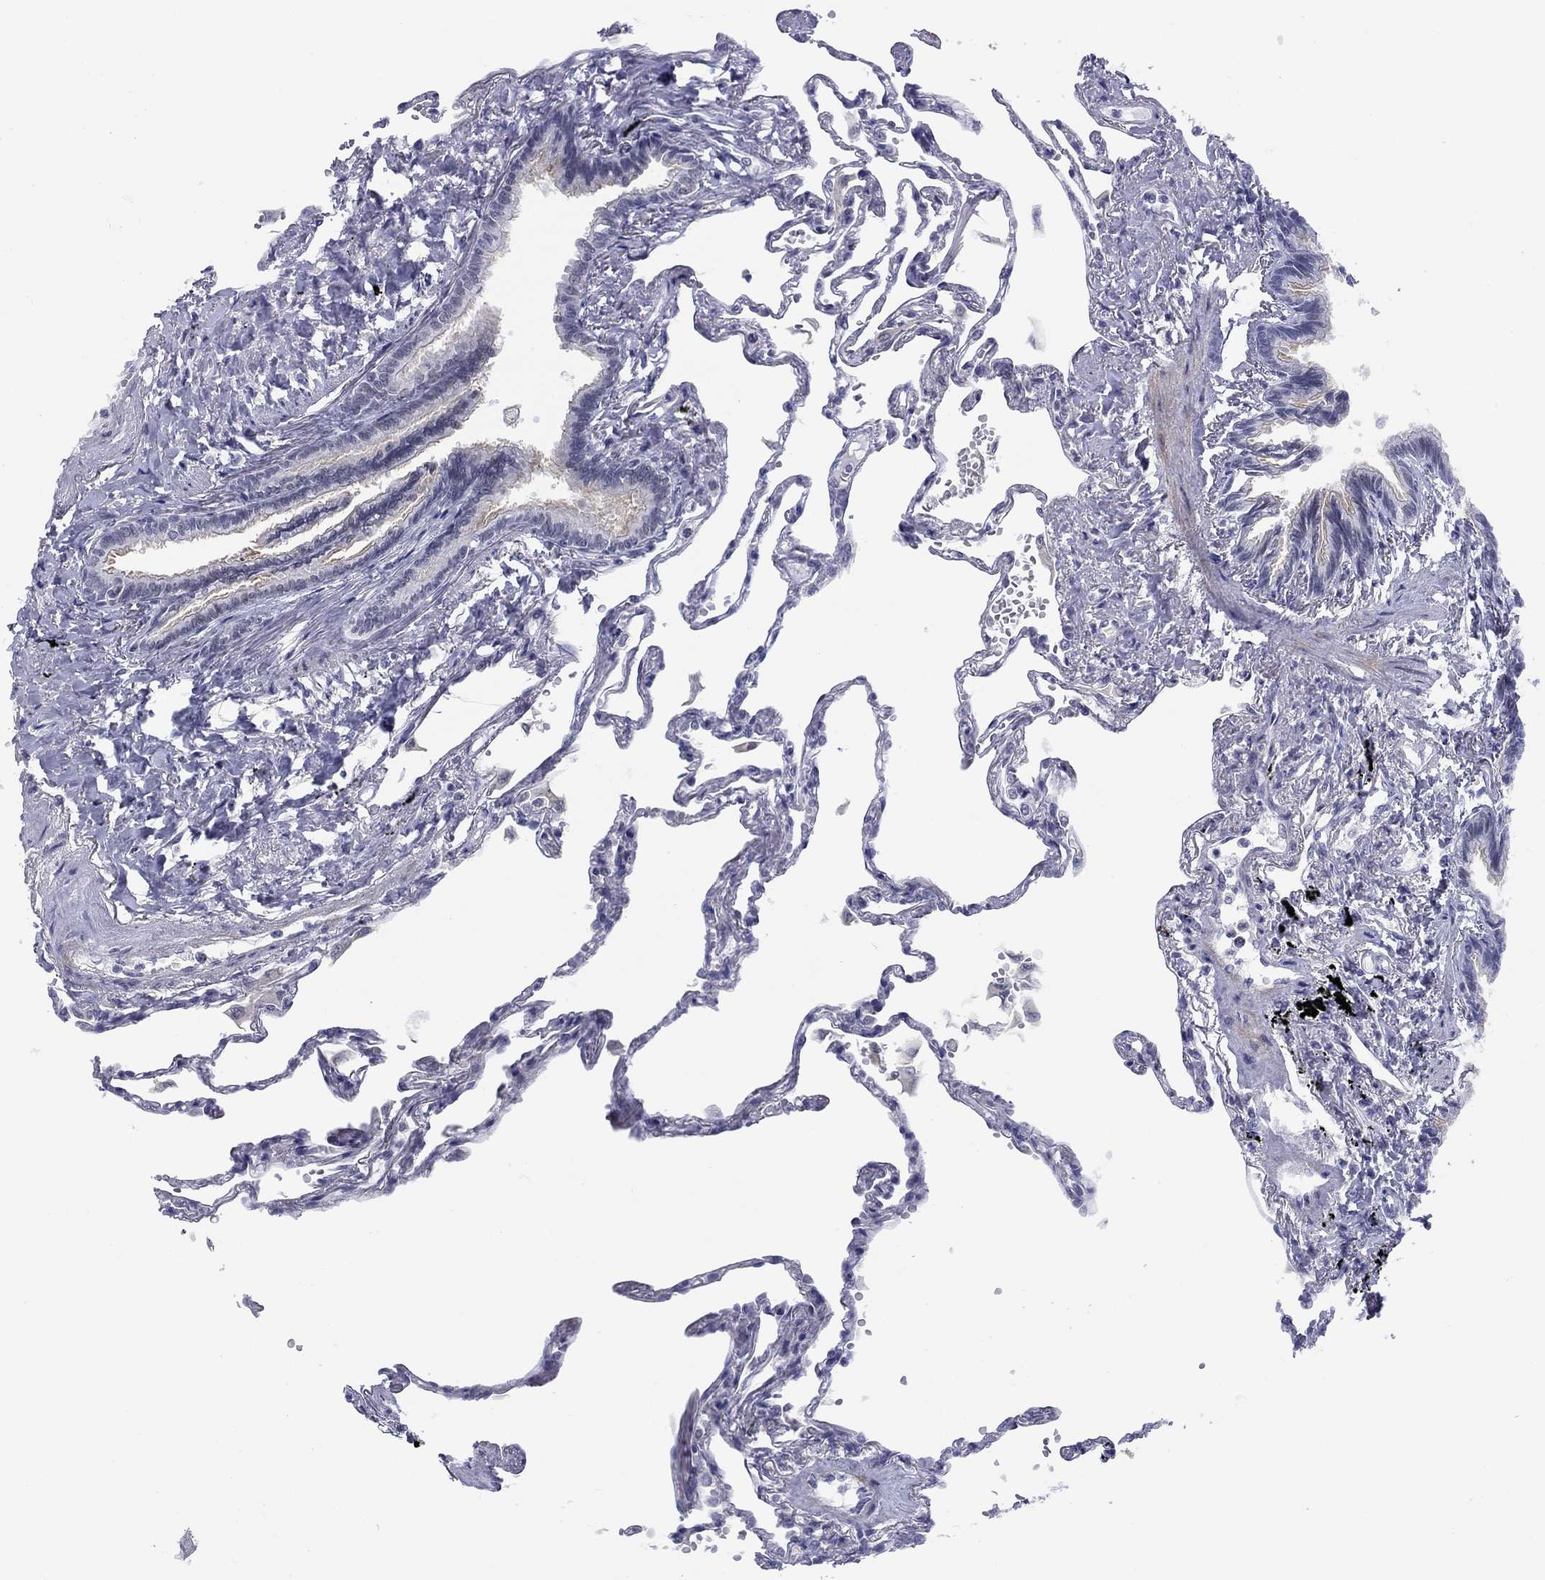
{"staining": {"intensity": "negative", "quantity": "none", "location": "none"}, "tissue": "lung", "cell_type": "Alveolar cells", "image_type": "normal", "snomed": [{"axis": "morphology", "description": "Normal tissue, NOS"}, {"axis": "topography", "description": "Lung"}], "caption": "High magnification brightfield microscopy of unremarkable lung stained with DAB (brown) and counterstained with hematoxylin (blue): alveolar cells show no significant staining.", "gene": "TIGD4", "patient": {"sex": "male", "age": 78}}